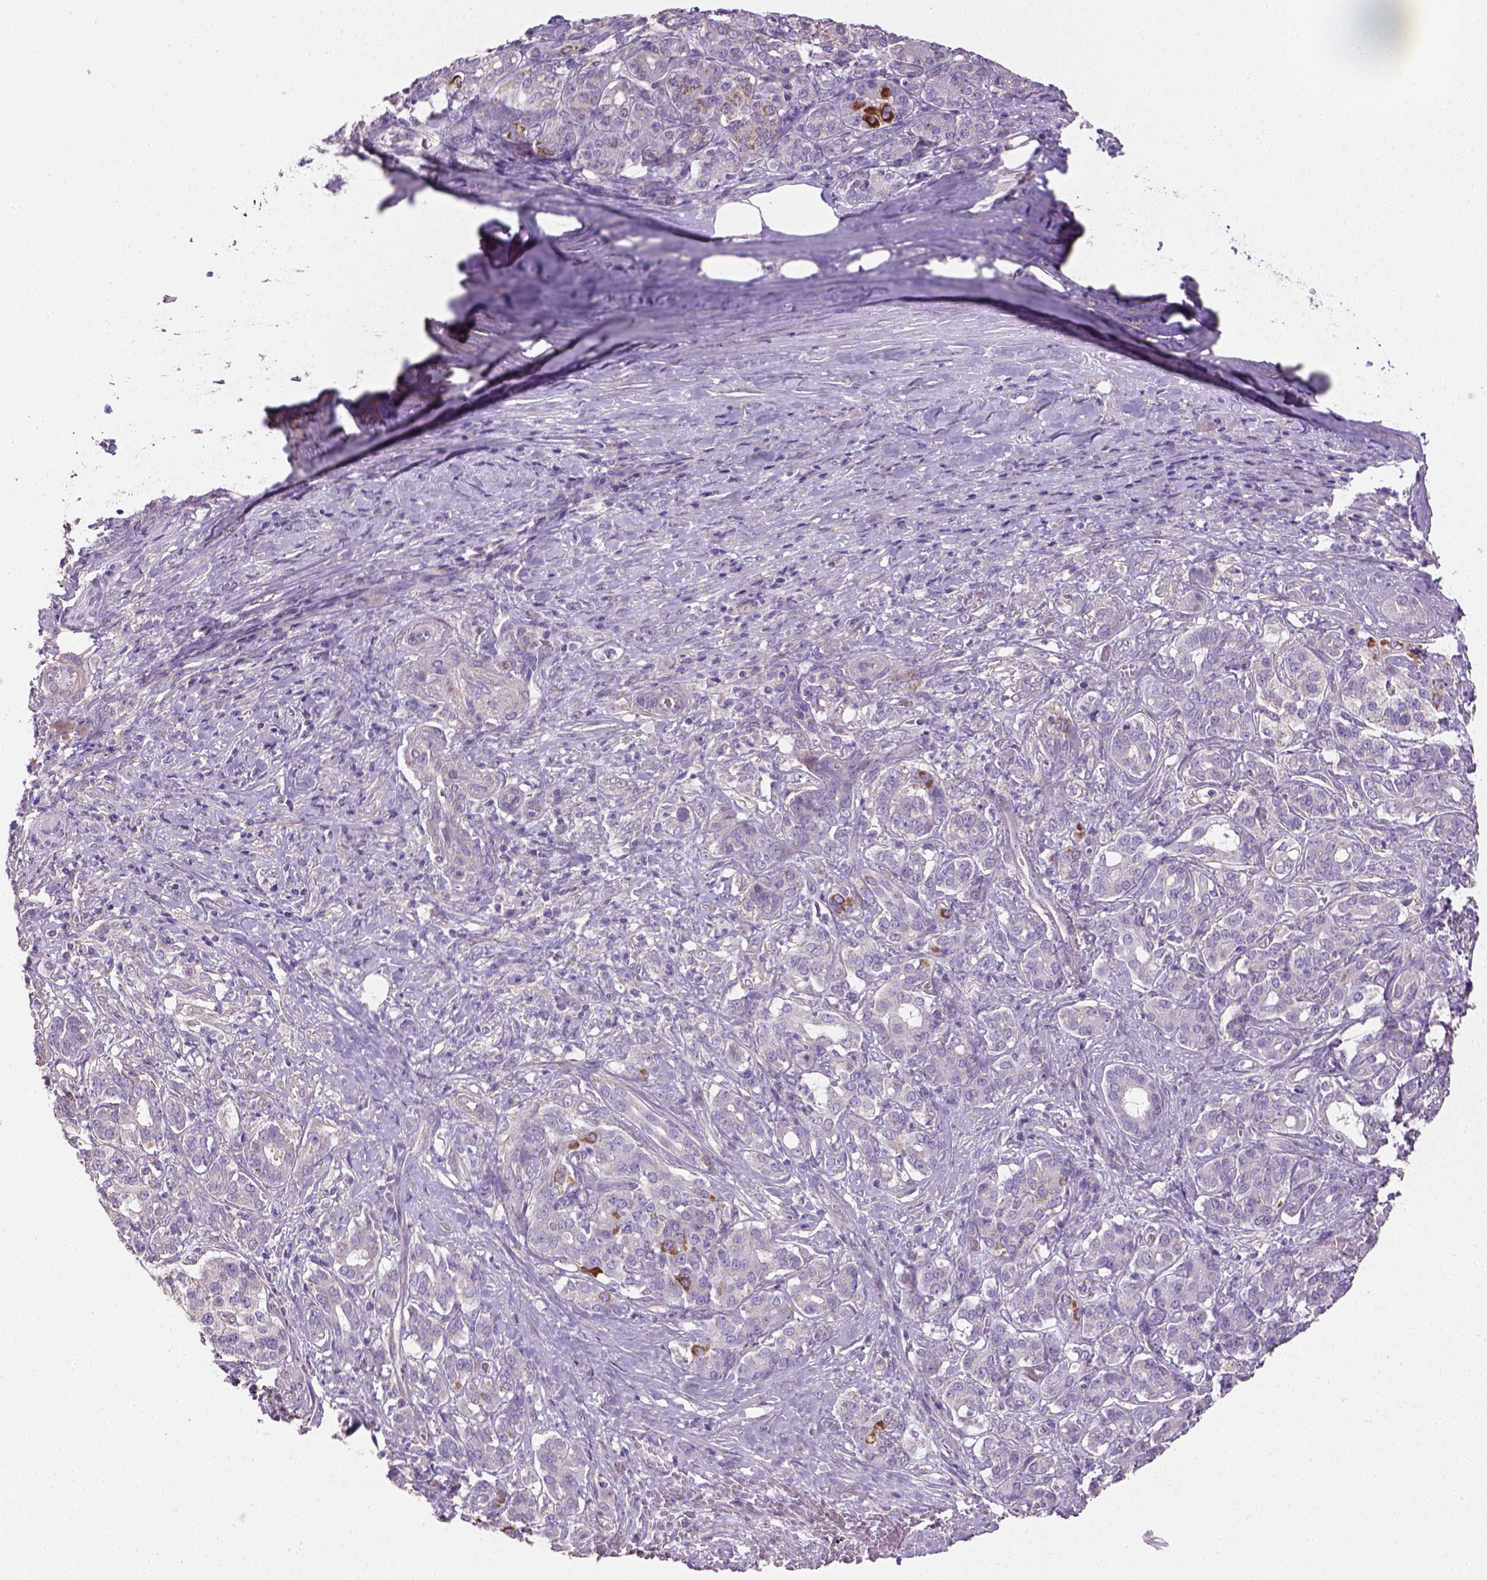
{"staining": {"intensity": "negative", "quantity": "none", "location": "none"}, "tissue": "pancreatic cancer", "cell_type": "Tumor cells", "image_type": "cancer", "snomed": [{"axis": "morphology", "description": "Normal tissue, NOS"}, {"axis": "morphology", "description": "Inflammation, NOS"}, {"axis": "morphology", "description": "Adenocarcinoma, NOS"}, {"axis": "topography", "description": "Pancreas"}], "caption": "Tumor cells are negative for protein expression in human pancreatic adenocarcinoma. The staining is performed using DAB brown chromogen with nuclei counter-stained in using hematoxylin.", "gene": "HTRA1", "patient": {"sex": "male", "age": 57}}